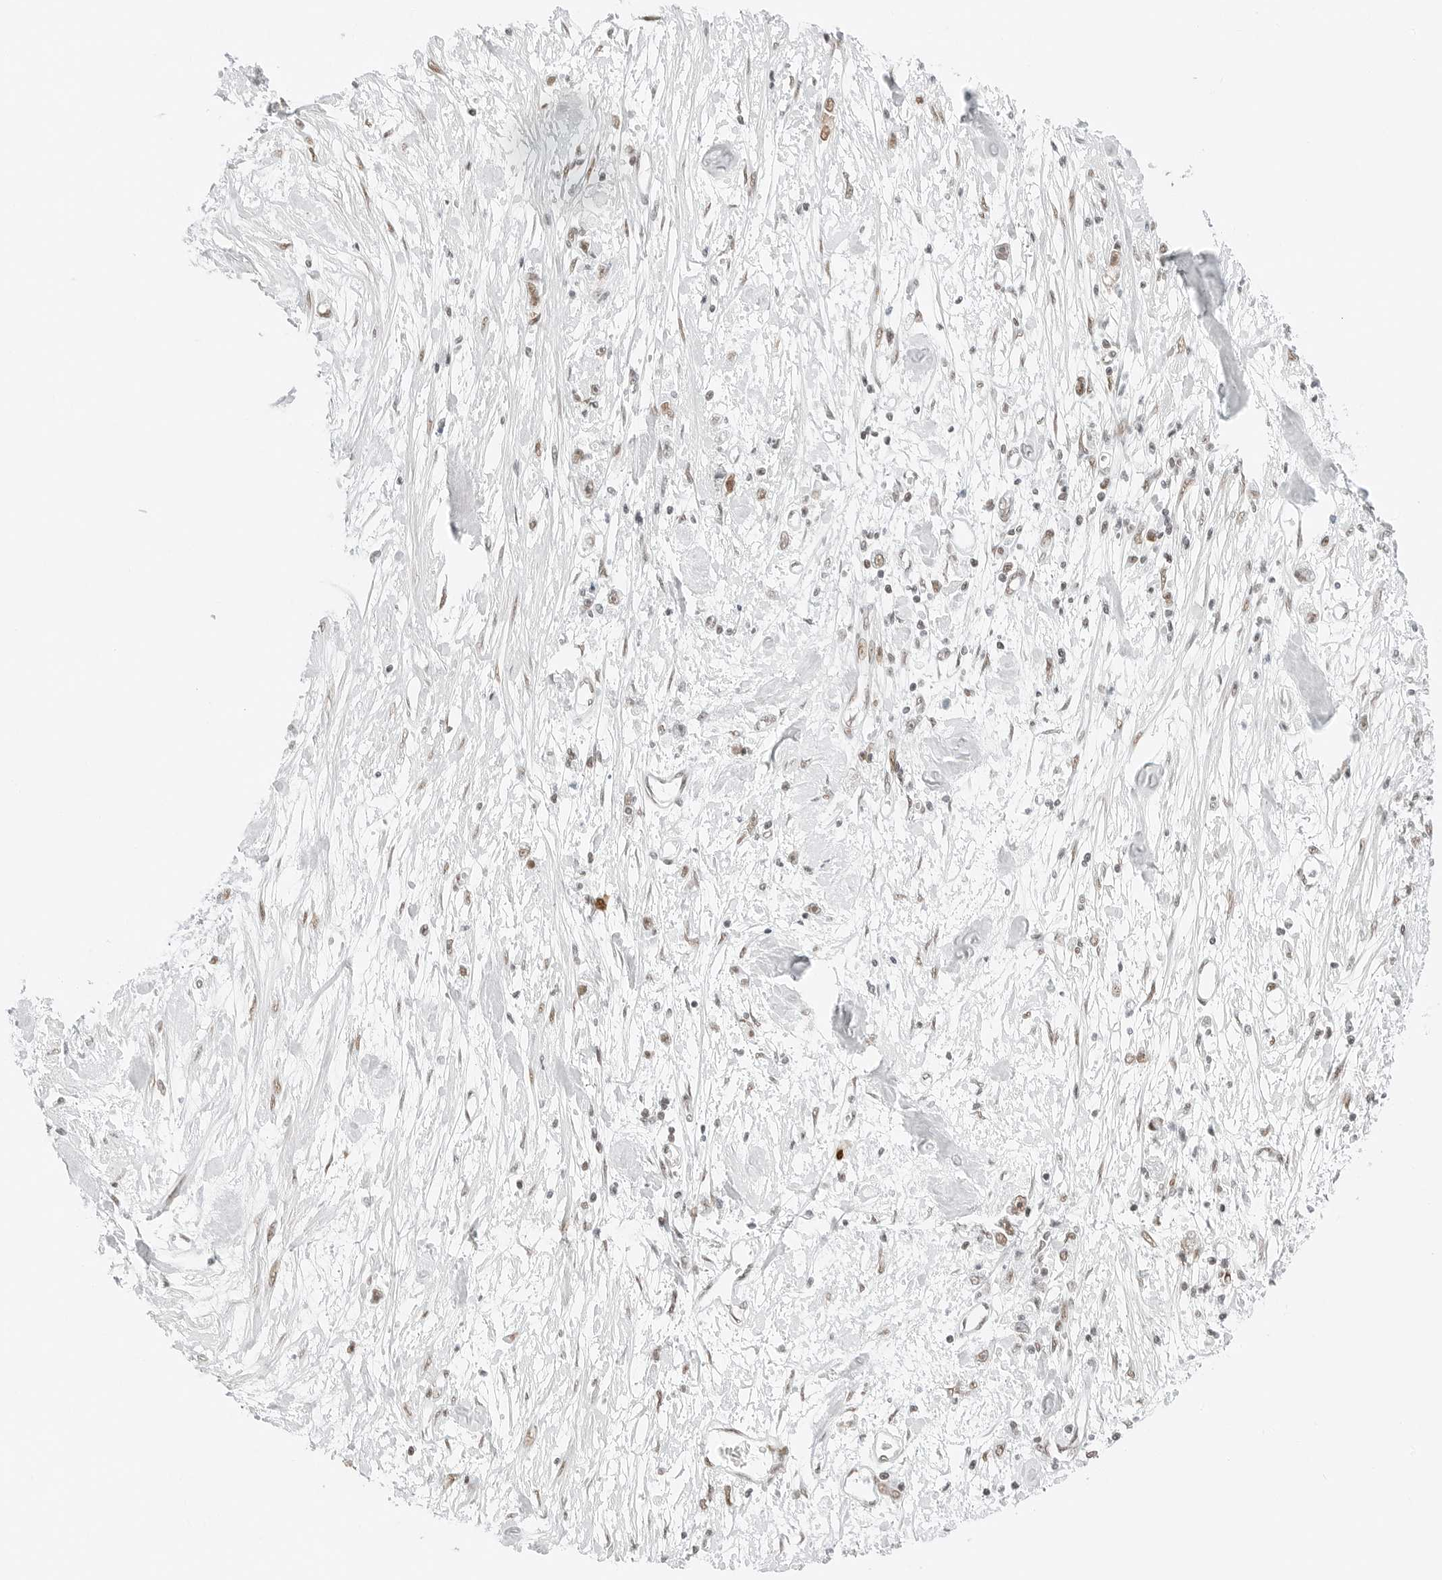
{"staining": {"intensity": "weak", "quantity": "<25%", "location": "nuclear"}, "tissue": "stomach cancer", "cell_type": "Tumor cells", "image_type": "cancer", "snomed": [{"axis": "morphology", "description": "Adenocarcinoma, NOS"}, {"axis": "topography", "description": "Stomach"}], "caption": "IHC of human stomach cancer (adenocarcinoma) demonstrates no positivity in tumor cells. The staining was performed using DAB (3,3'-diaminobenzidine) to visualize the protein expression in brown, while the nuclei were stained in blue with hematoxylin (Magnification: 20x).", "gene": "CRTC2", "patient": {"sex": "female", "age": 59}}